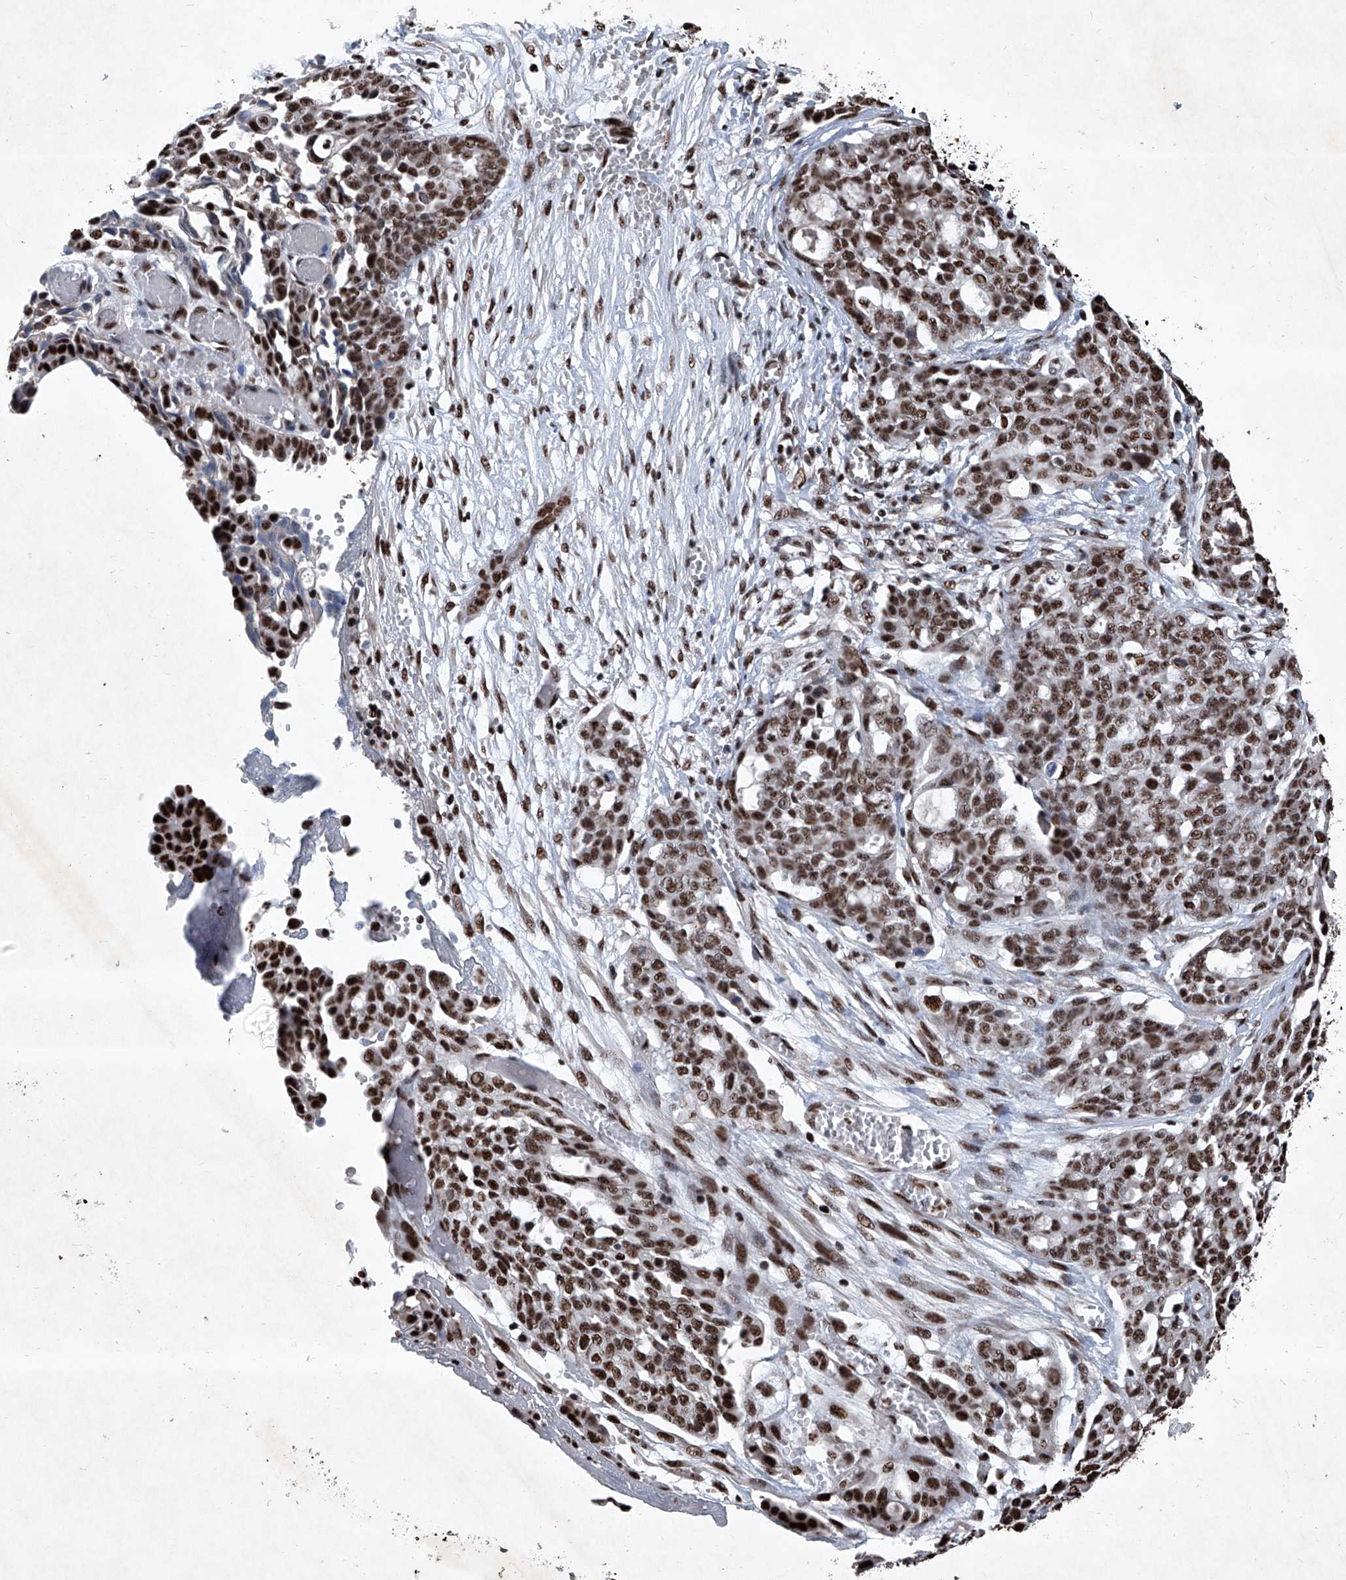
{"staining": {"intensity": "moderate", "quantity": ">75%", "location": "nuclear"}, "tissue": "ovarian cancer", "cell_type": "Tumor cells", "image_type": "cancer", "snomed": [{"axis": "morphology", "description": "Cystadenocarcinoma, serous, NOS"}, {"axis": "topography", "description": "Soft tissue"}, {"axis": "topography", "description": "Ovary"}], "caption": "DAB immunohistochemical staining of human ovarian cancer (serous cystadenocarcinoma) reveals moderate nuclear protein staining in about >75% of tumor cells.", "gene": "DDX39B", "patient": {"sex": "female", "age": 57}}